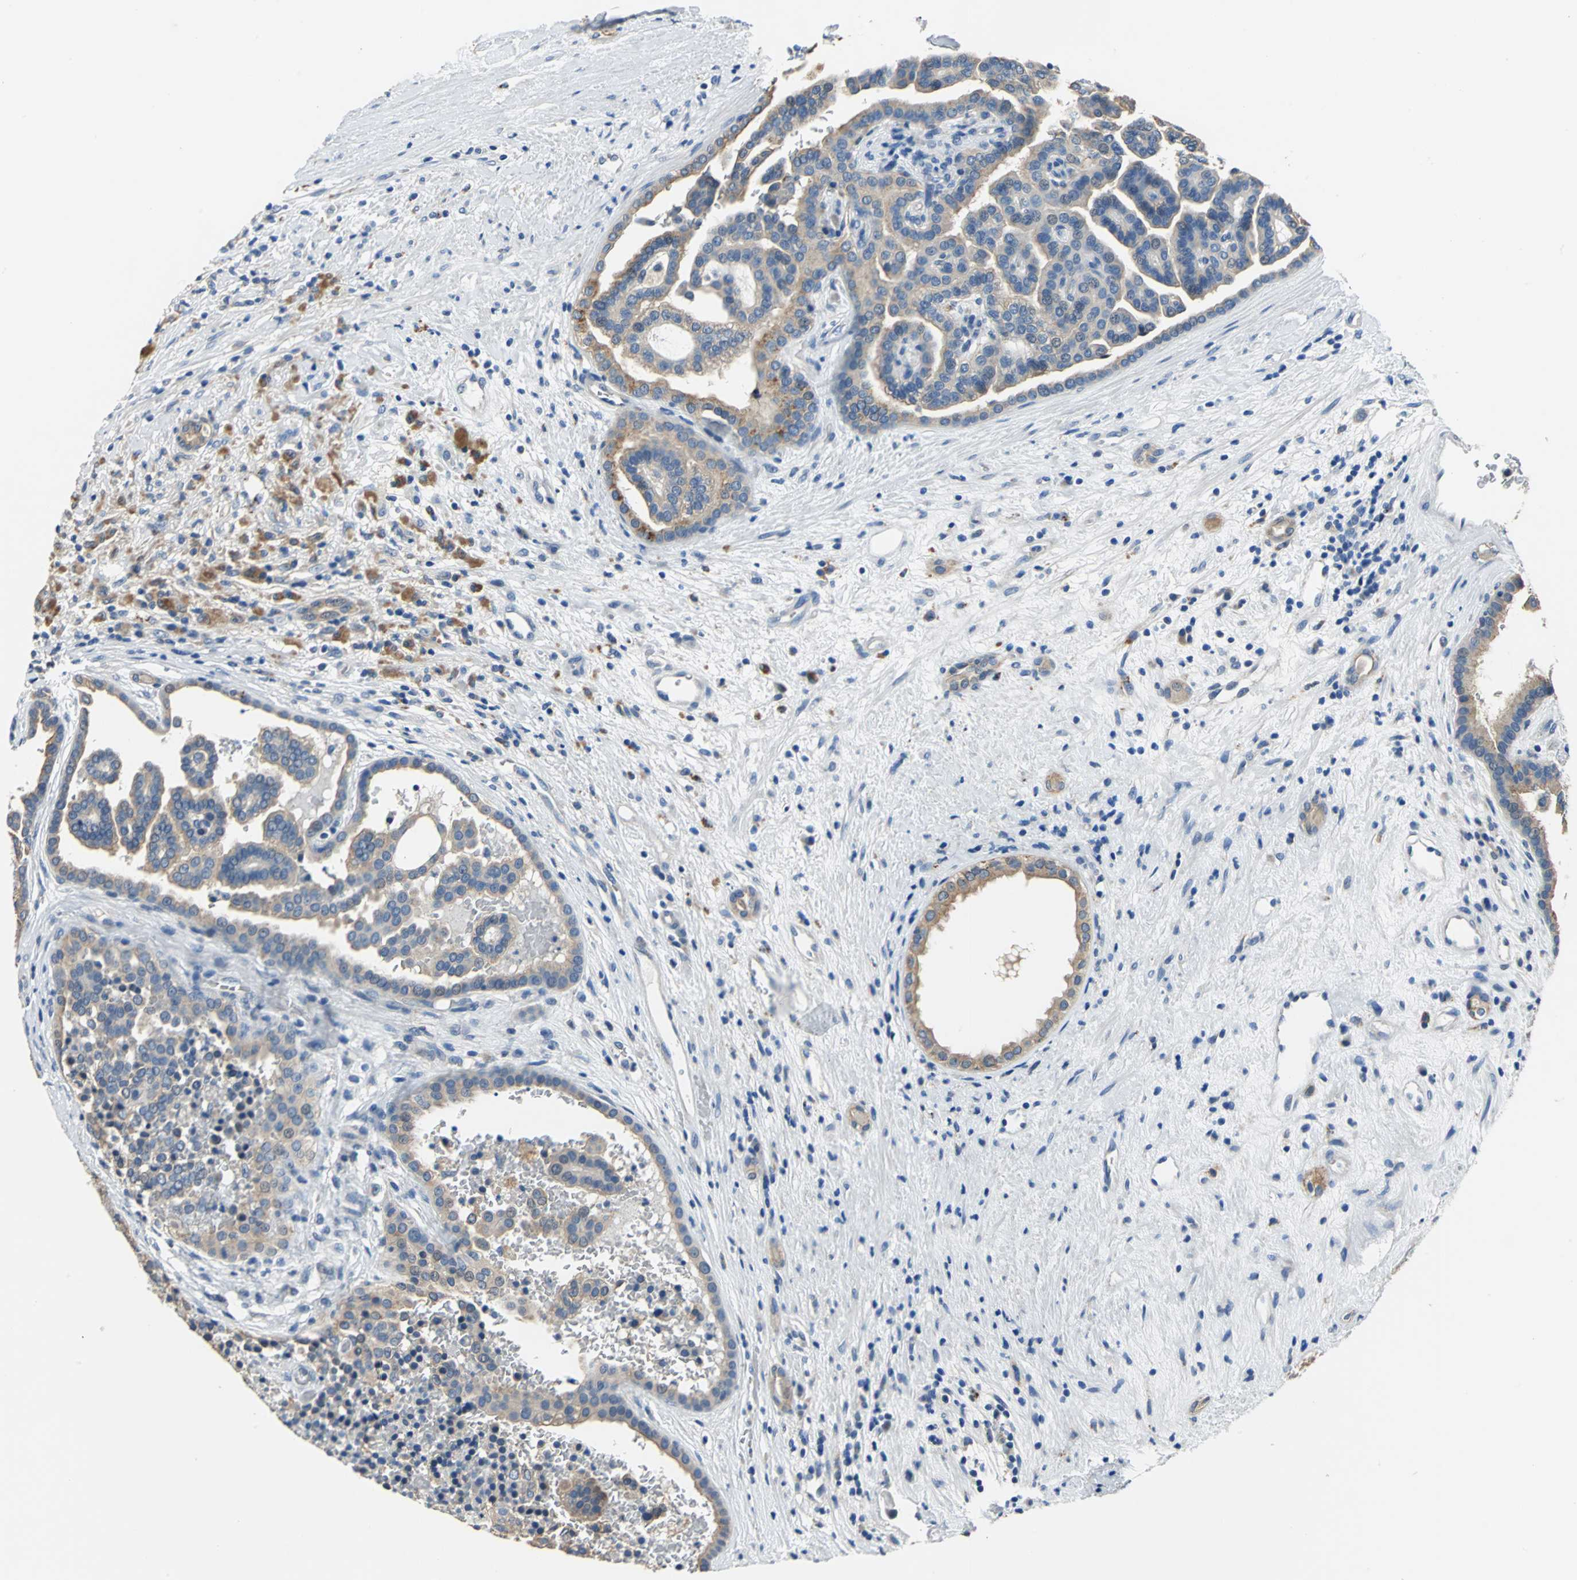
{"staining": {"intensity": "moderate", "quantity": ">75%", "location": "cytoplasmic/membranous"}, "tissue": "renal cancer", "cell_type": "Tumor cells", "image_type": "cancer", "snomed": [{"axis": "morphology", "description": "Adenocarcinoma, NOS"}, {"axis": "topography", "description": "Kidney"}], "caption": "Adenocarcinoma (renal) stained with a brown dye demonstrates moderate cytoplasmic/membranous positive positivity in about >75% of tumor cells.", "gene": "RASD2", "patient": {"sex": "male", "age": 61}}